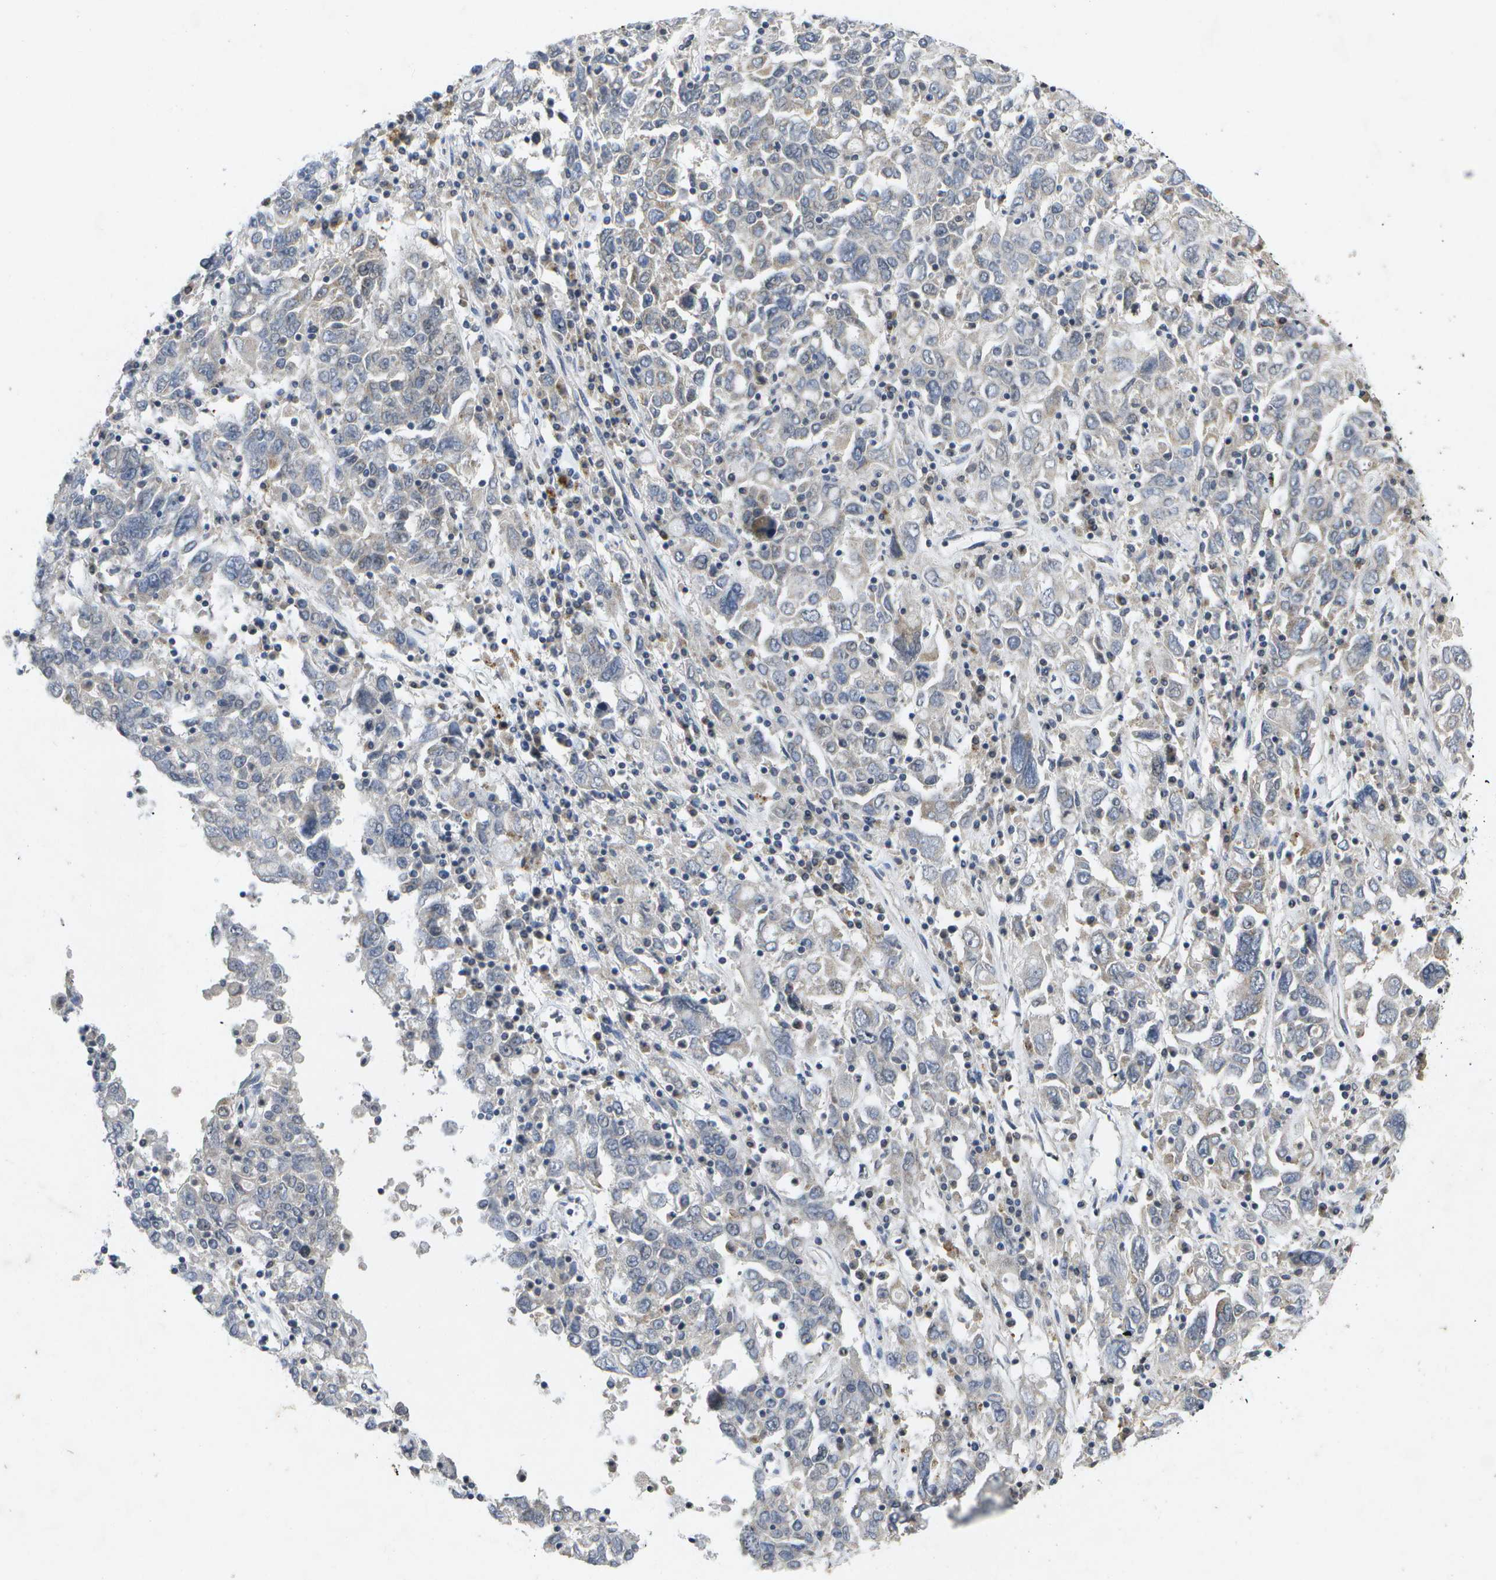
{"staining": {"intensity": "negative", "quantity": "none", "location": "none"}, "tissue": "ovarian cancer", "cell_type": "Tumor cells", "image_type": "cancer", "snomed": [{"axis": "morphology", "description": "Carcinoma, endometroid"}, {"axis": "topography", "description": "Ovary"}], "caption": "Protein analysis of ovarian cancer (endometroid carcinoma) displays no significant expression in tumor cells. The staining was performed using DAB (3,3'-diaminobenzidine) to visualize the protein expression in brown, while the nuclei were stained in blue with hematoxylin (Magnification: 20x).", "gene": "KDELR1", "patient": {"sex": "female", "age": 62}}